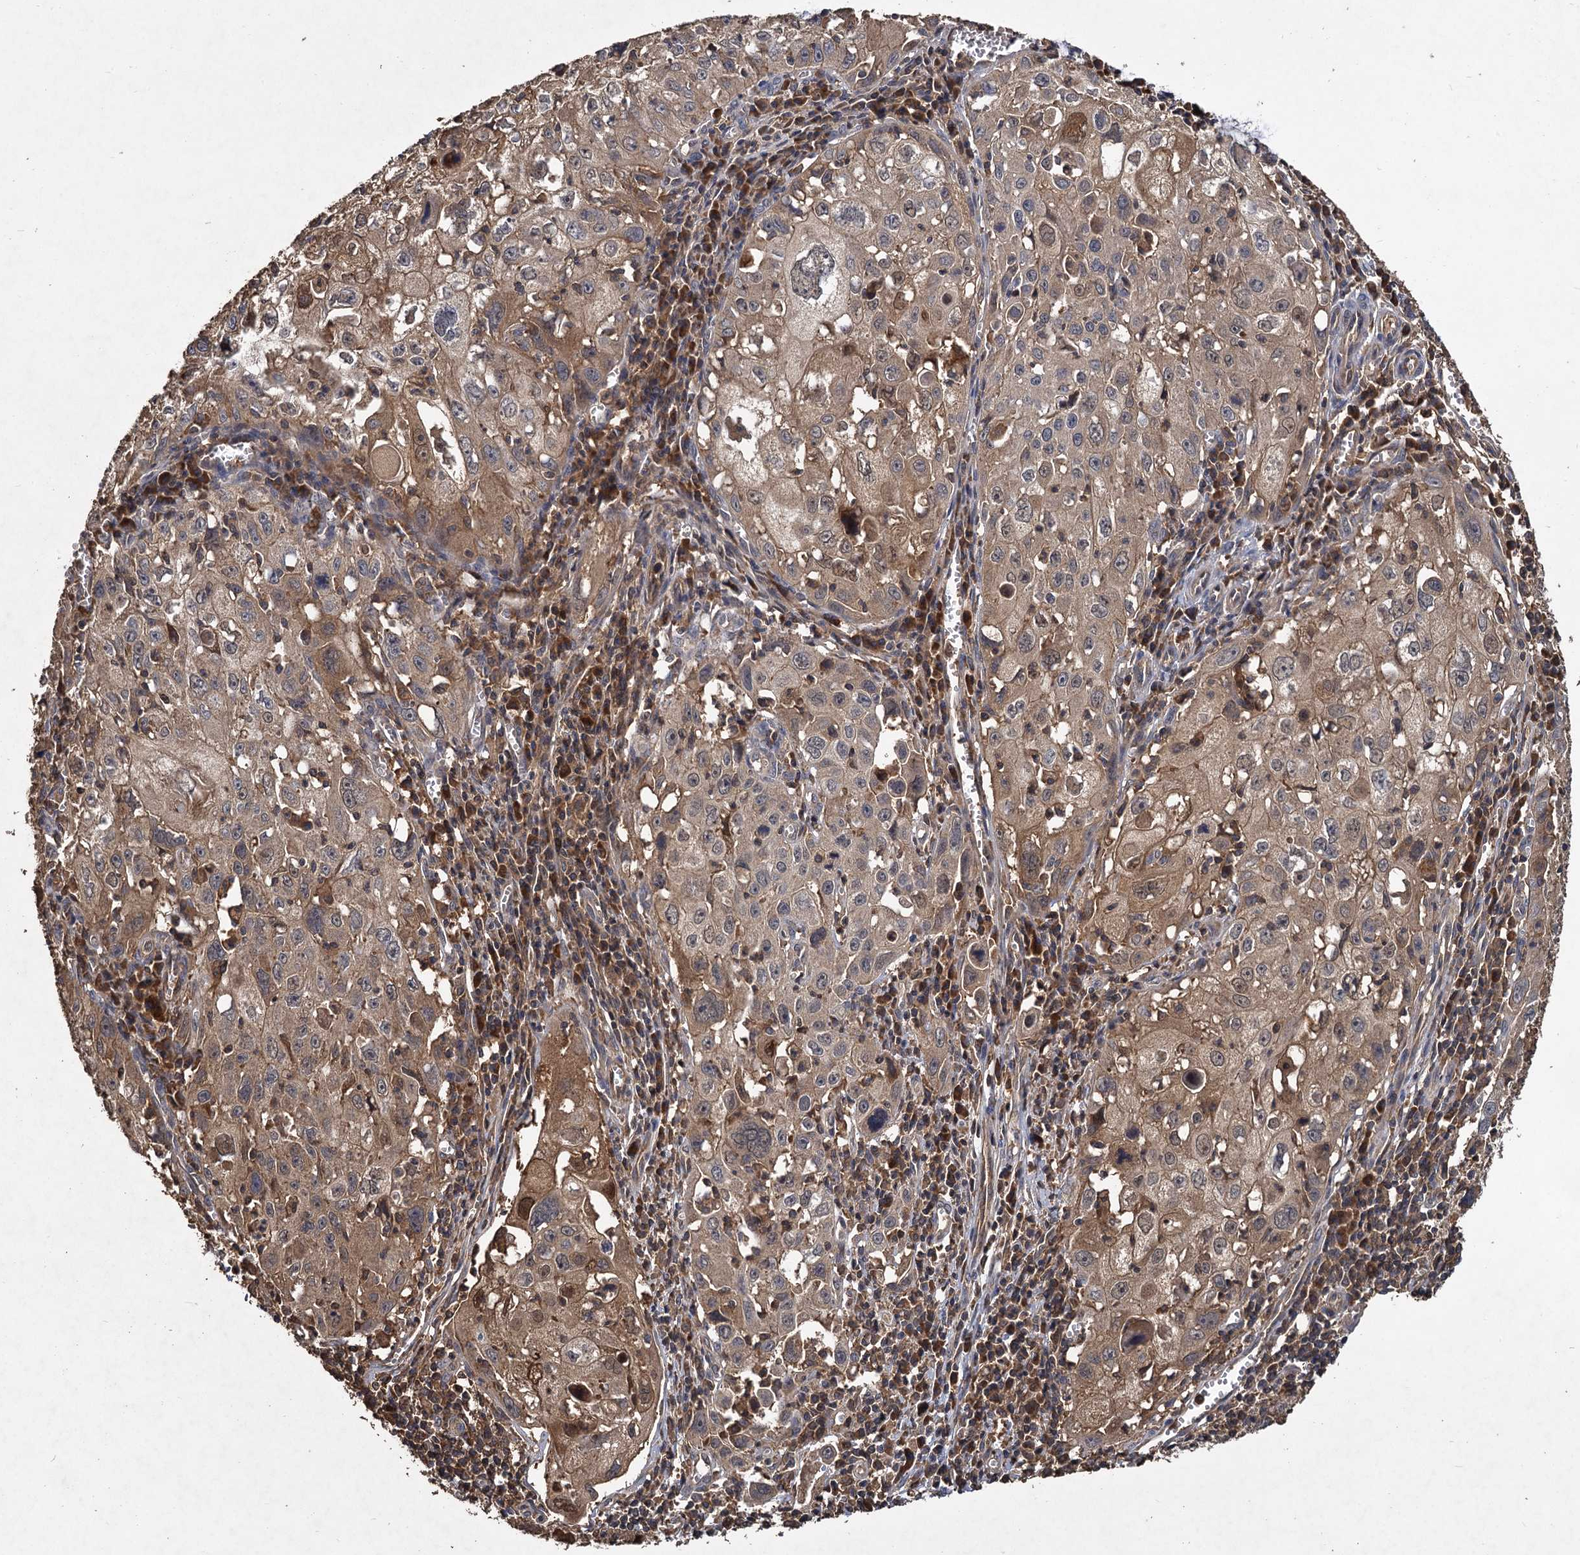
{"staining": {"intensity": "moderate", "quantity": "25%-75%", "location": "cytoplasmic/membranous"}, "tissue": "cervical cancer", "cell_type": "Tumor cells", "image_type": "cancer", "snomed": [{"axis": "morphology", "description": "Squamous cell carcinoma, NOS"}, {"axis": "topography", "description": "Cervix"}], "caption": "This is an image of immunohistochemistry staining of squamous cell carcinoma (cervical), which shows moderate staining in the cytoplasmic/membranous of tumor cells.", "gene": "GCLC", "patient": {"sex": "female", "age": 42}}